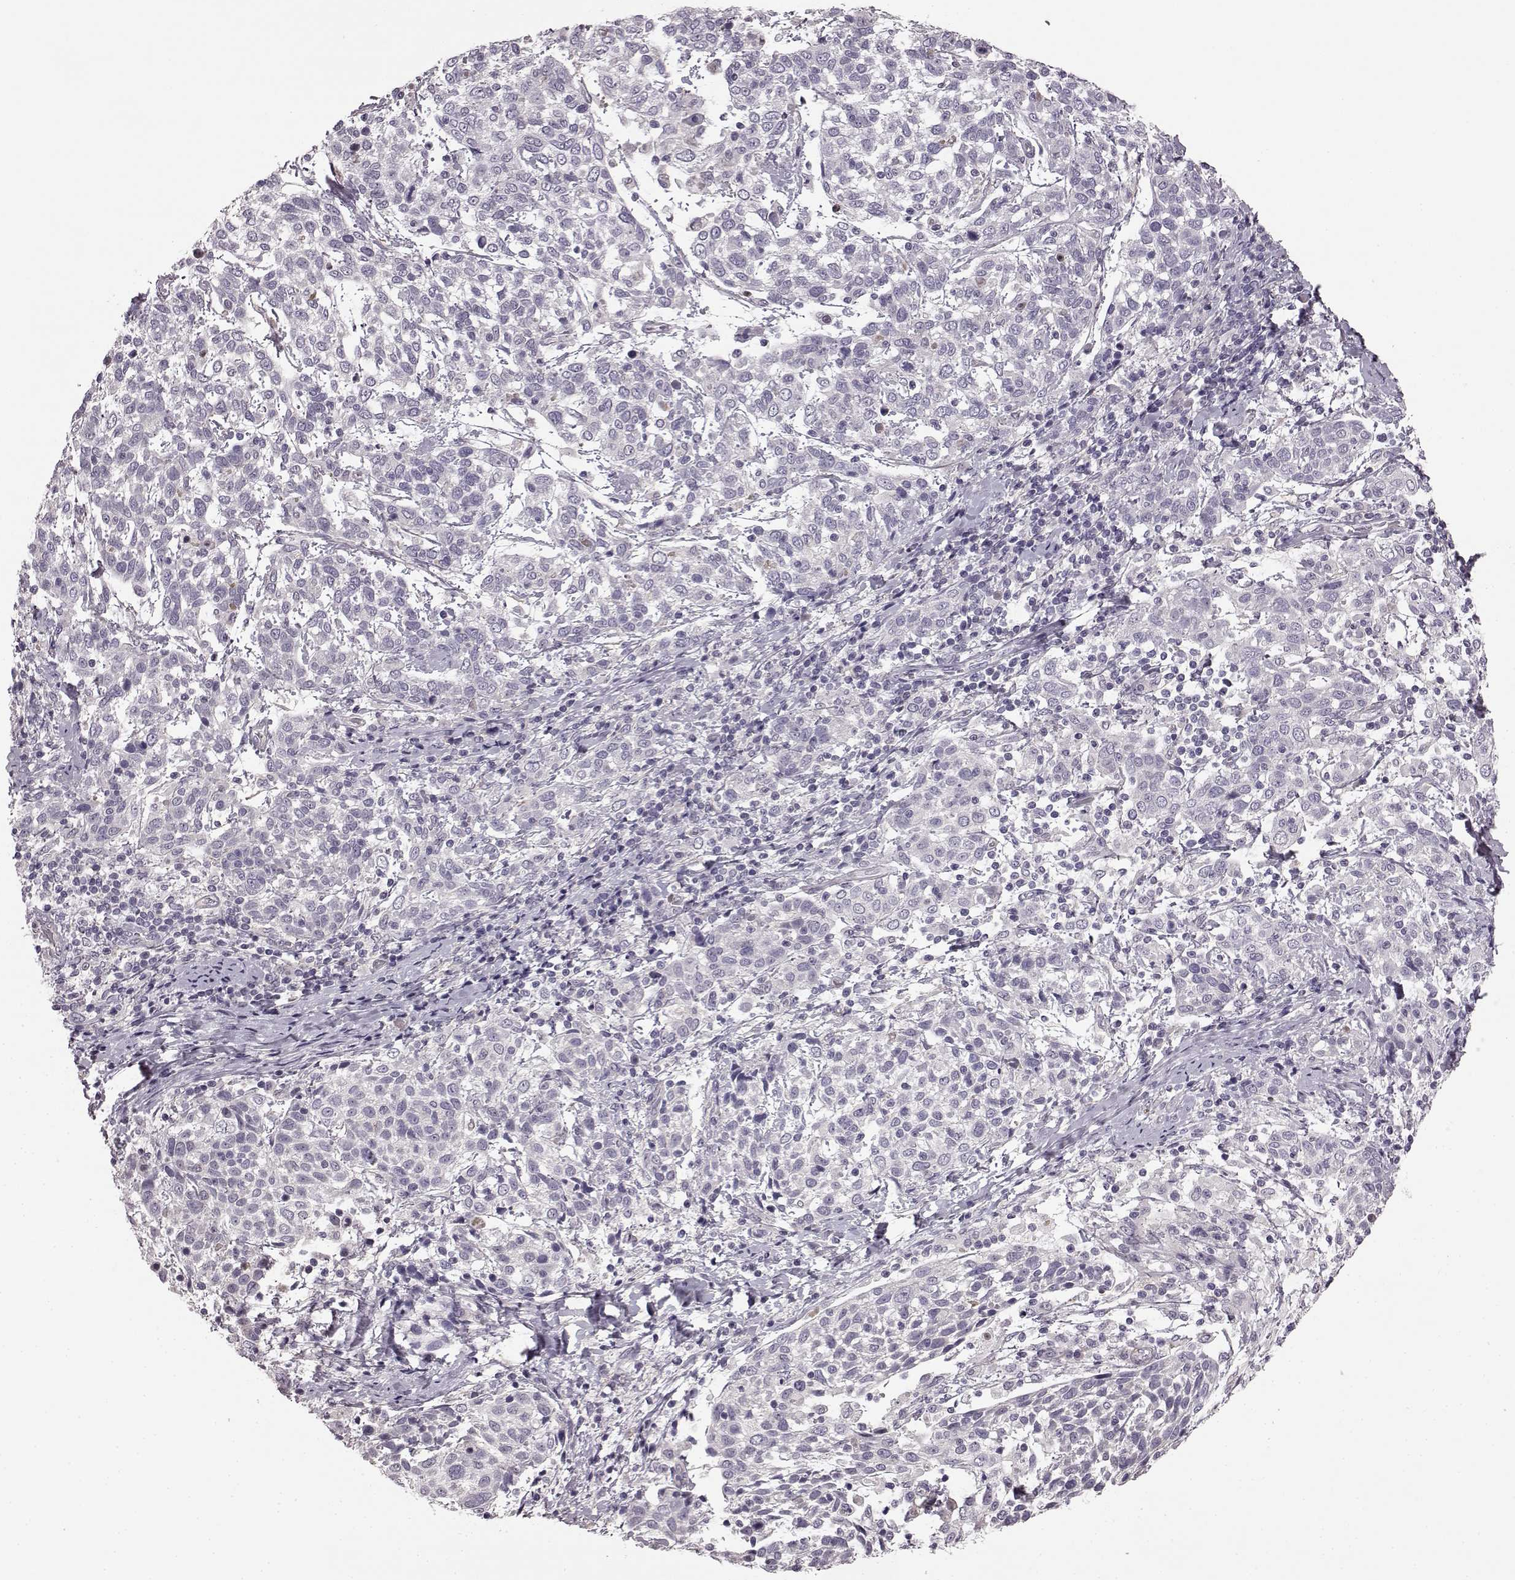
{"staining": {"intensity": "negative", "quantity": "none", "location": "none"}, "tissue": "cervical cancer", "cell_type": "Tumor cells", "image_type": "cancer", "snomed": [{"axis": "morphology", "description": "Squamous cell carcinoma, NOS"}, {"axis": "topography", "description": "Cervix"}], "caption": "DAB (3,3'-diaminobenzidine) immunohistochemical staining of cervical cancer reveals no significant positivity in tumor cells.", "gene": "GRK1", "patient": {"sex": "female", "age": 61}}